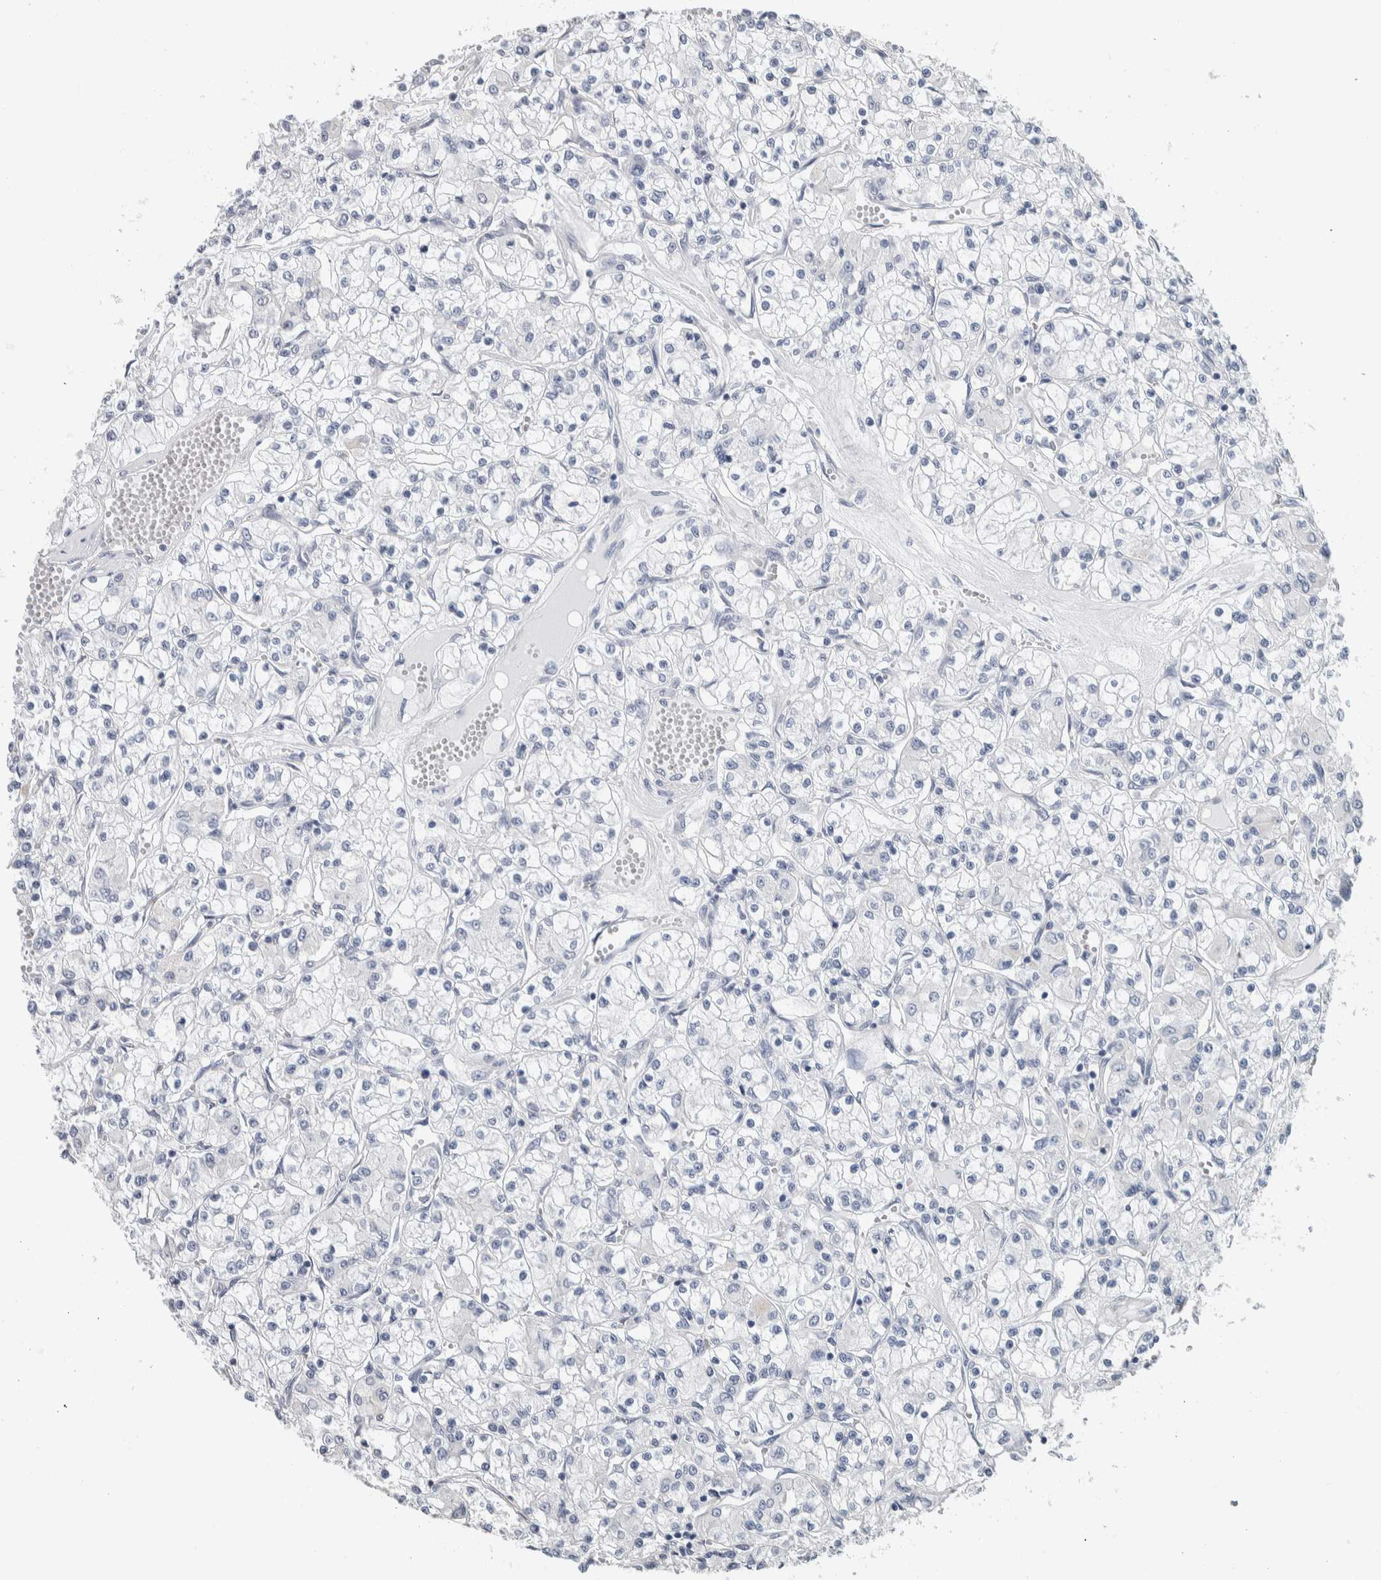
{"staining": {"intensity": "negative", "quantity": "none", "location": "none"}, "tissue": "renal cancer", "cell_type": "Tumor cells", "image_type": "cancer", "snomed": [{"axis": "morphology", "description": "Adenocarcinoma, NOS"}, {"axis": "topography", "description": "Kidney"}], "caption": "Renal adenocarcinoma was stained to show a protein in brown. There is no significant positivity in tumor cells. (DAB (3,3'-diaminobenzidine) IHC, high magnification).", "gene": "NEFM", "patient": {"sex": "female", "age": 59}}